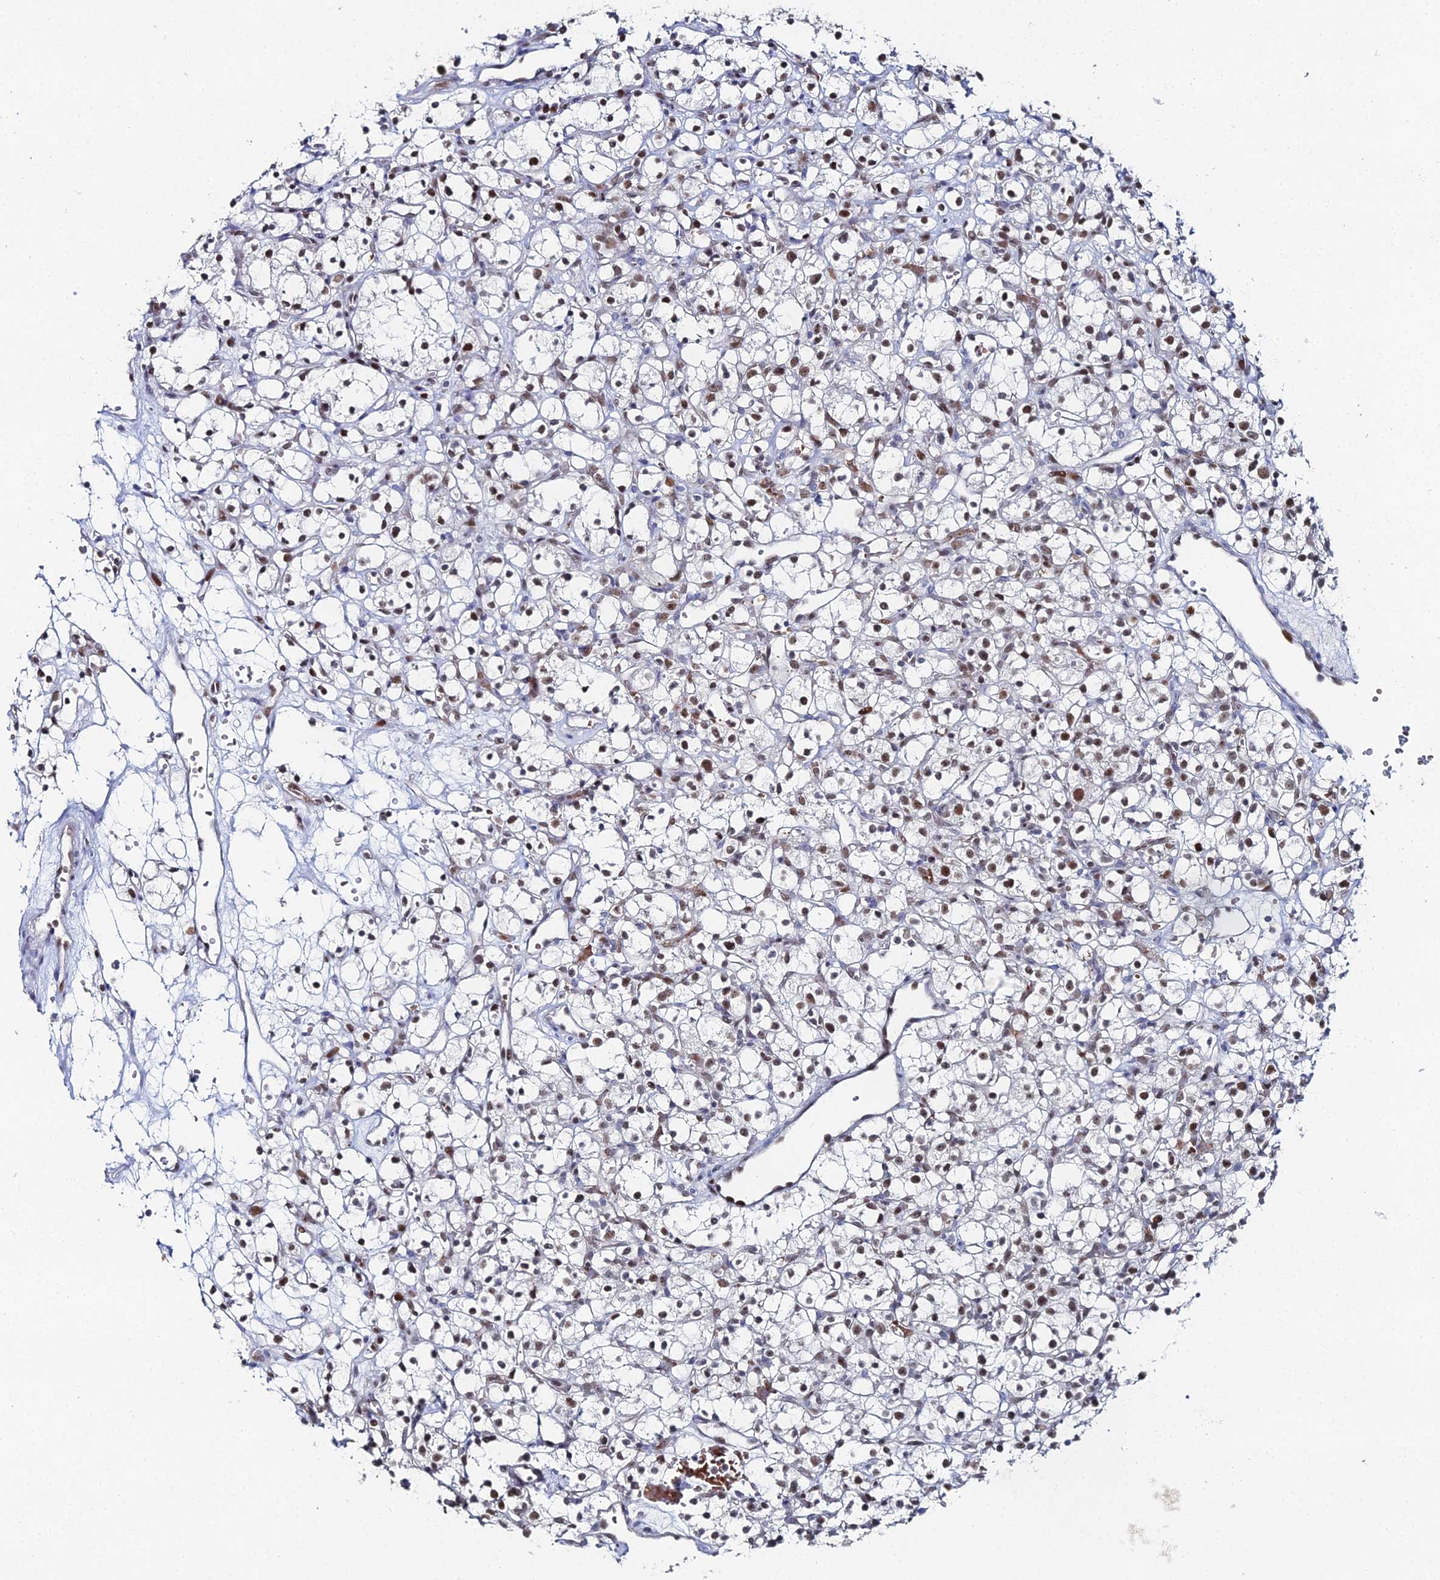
{"staining": {"intensity": "moderate", "quantity": "25%-75%", "location": "nuclear"}, "tissue": "renal cancer", "cell_type": "Tumor cells", "image_type": "cancer", "snomed": [{"axis": "morphology", "description": "Adenocarcinoma, NOS"}, {"axis": "topography", "description": "Kidney"}], "caption": "Protein positivity by immunohistochemistry (IHC) displays moderate nuclear staining in approximately 25%-75% of tumor cells in adenocarcinoma (renal).", "gene": "GSC2", "patient": {"sex": "female", "age": 59}}